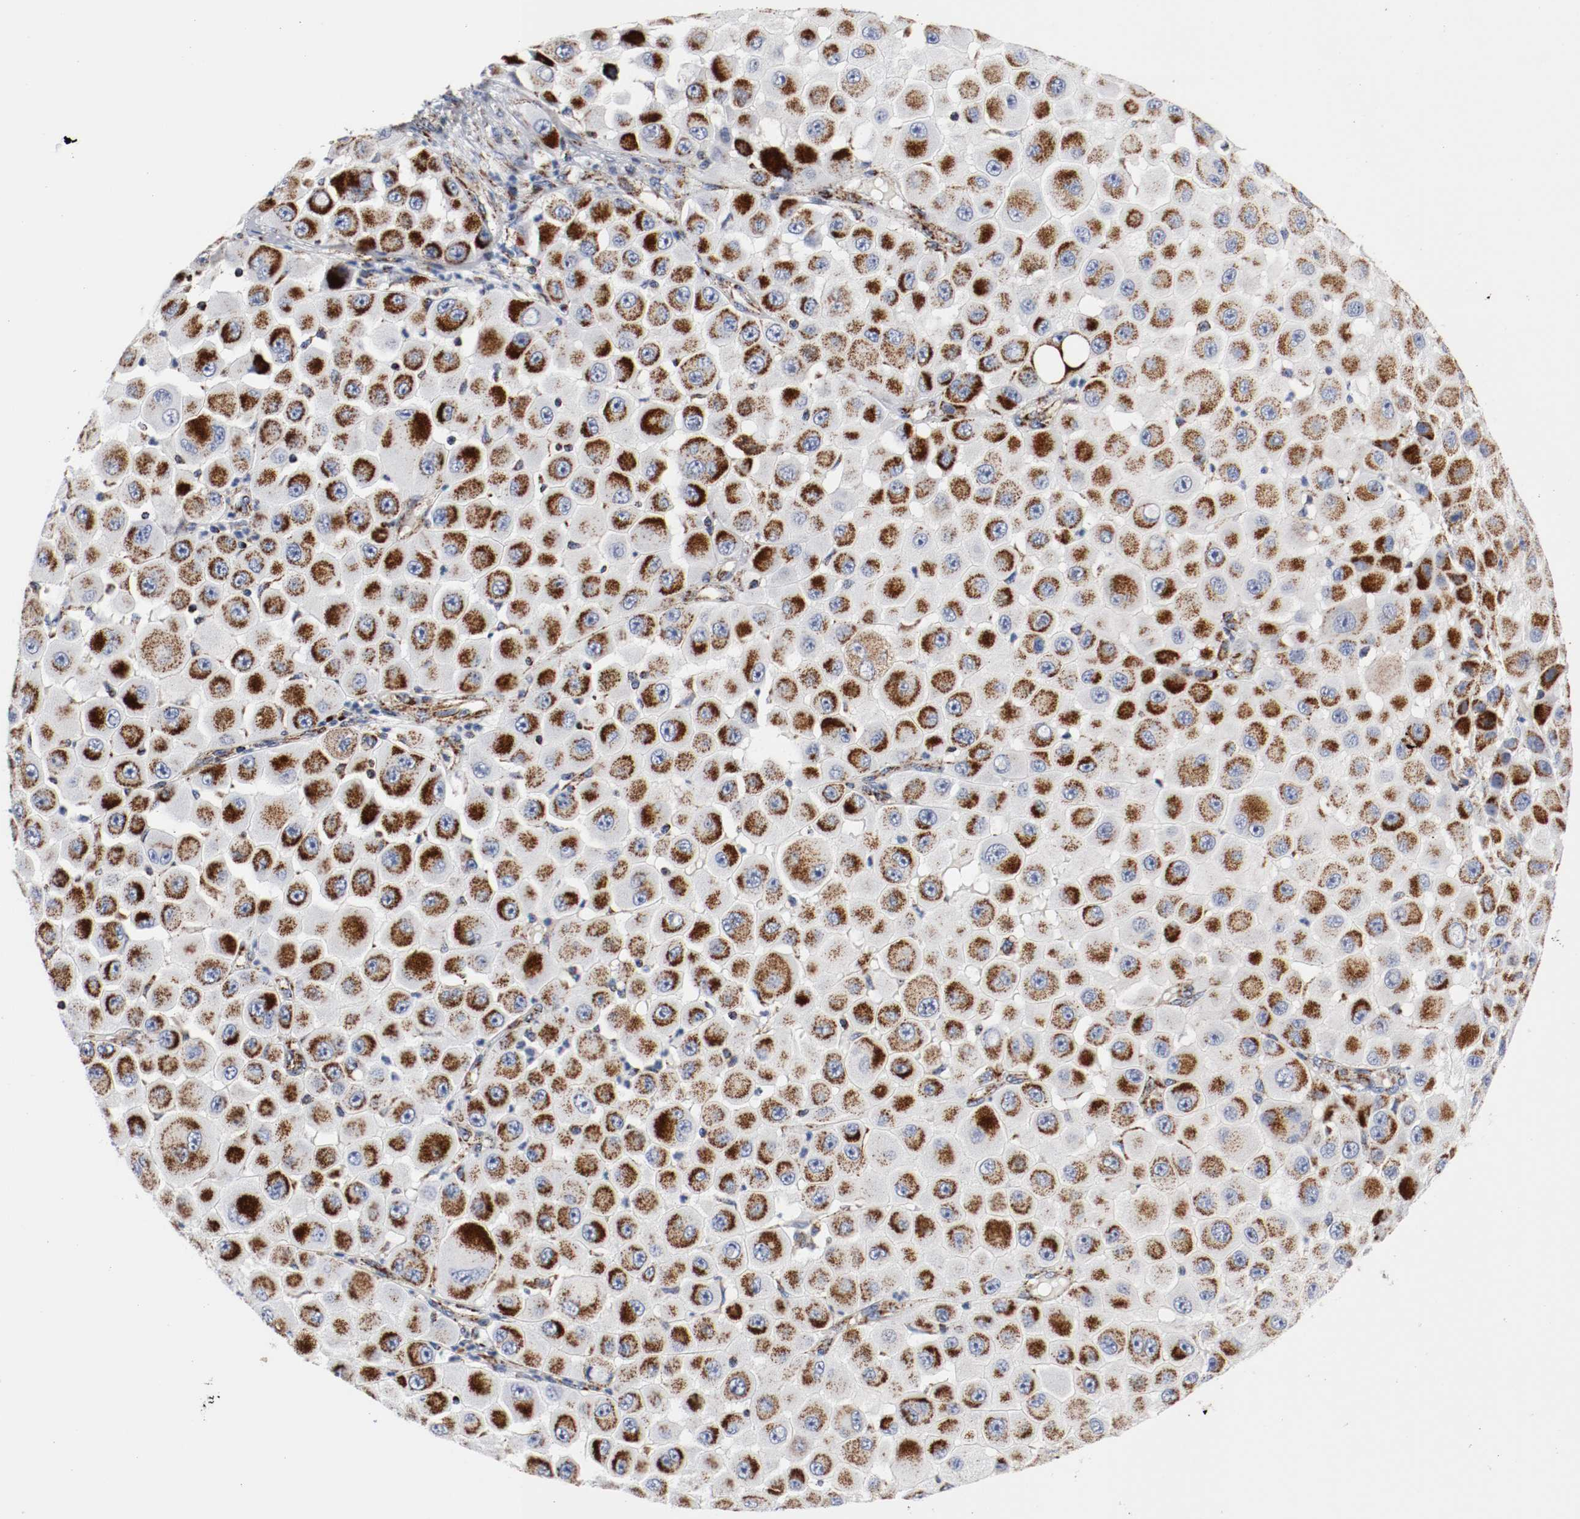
{"staining": {"intensity": "strong", "quantity": ">75%", "location": "cytoplasmic/membranous"}, "tissue": "melanoma", "cell_type": "Tumor cells", "image_type": "cancer", "snomed": [{"axis": "morphology", "description": "Malignant melanoma, NOS"}, {"axis": "topography", "description": "Skin"}], "caption": "Strong cytoplasmic/membranous protein expression is appreciated in approximately >75% of tumor cells in melanoma.", "gene": "TUBD1", "patient": {"sex": "female", "age": 81}}